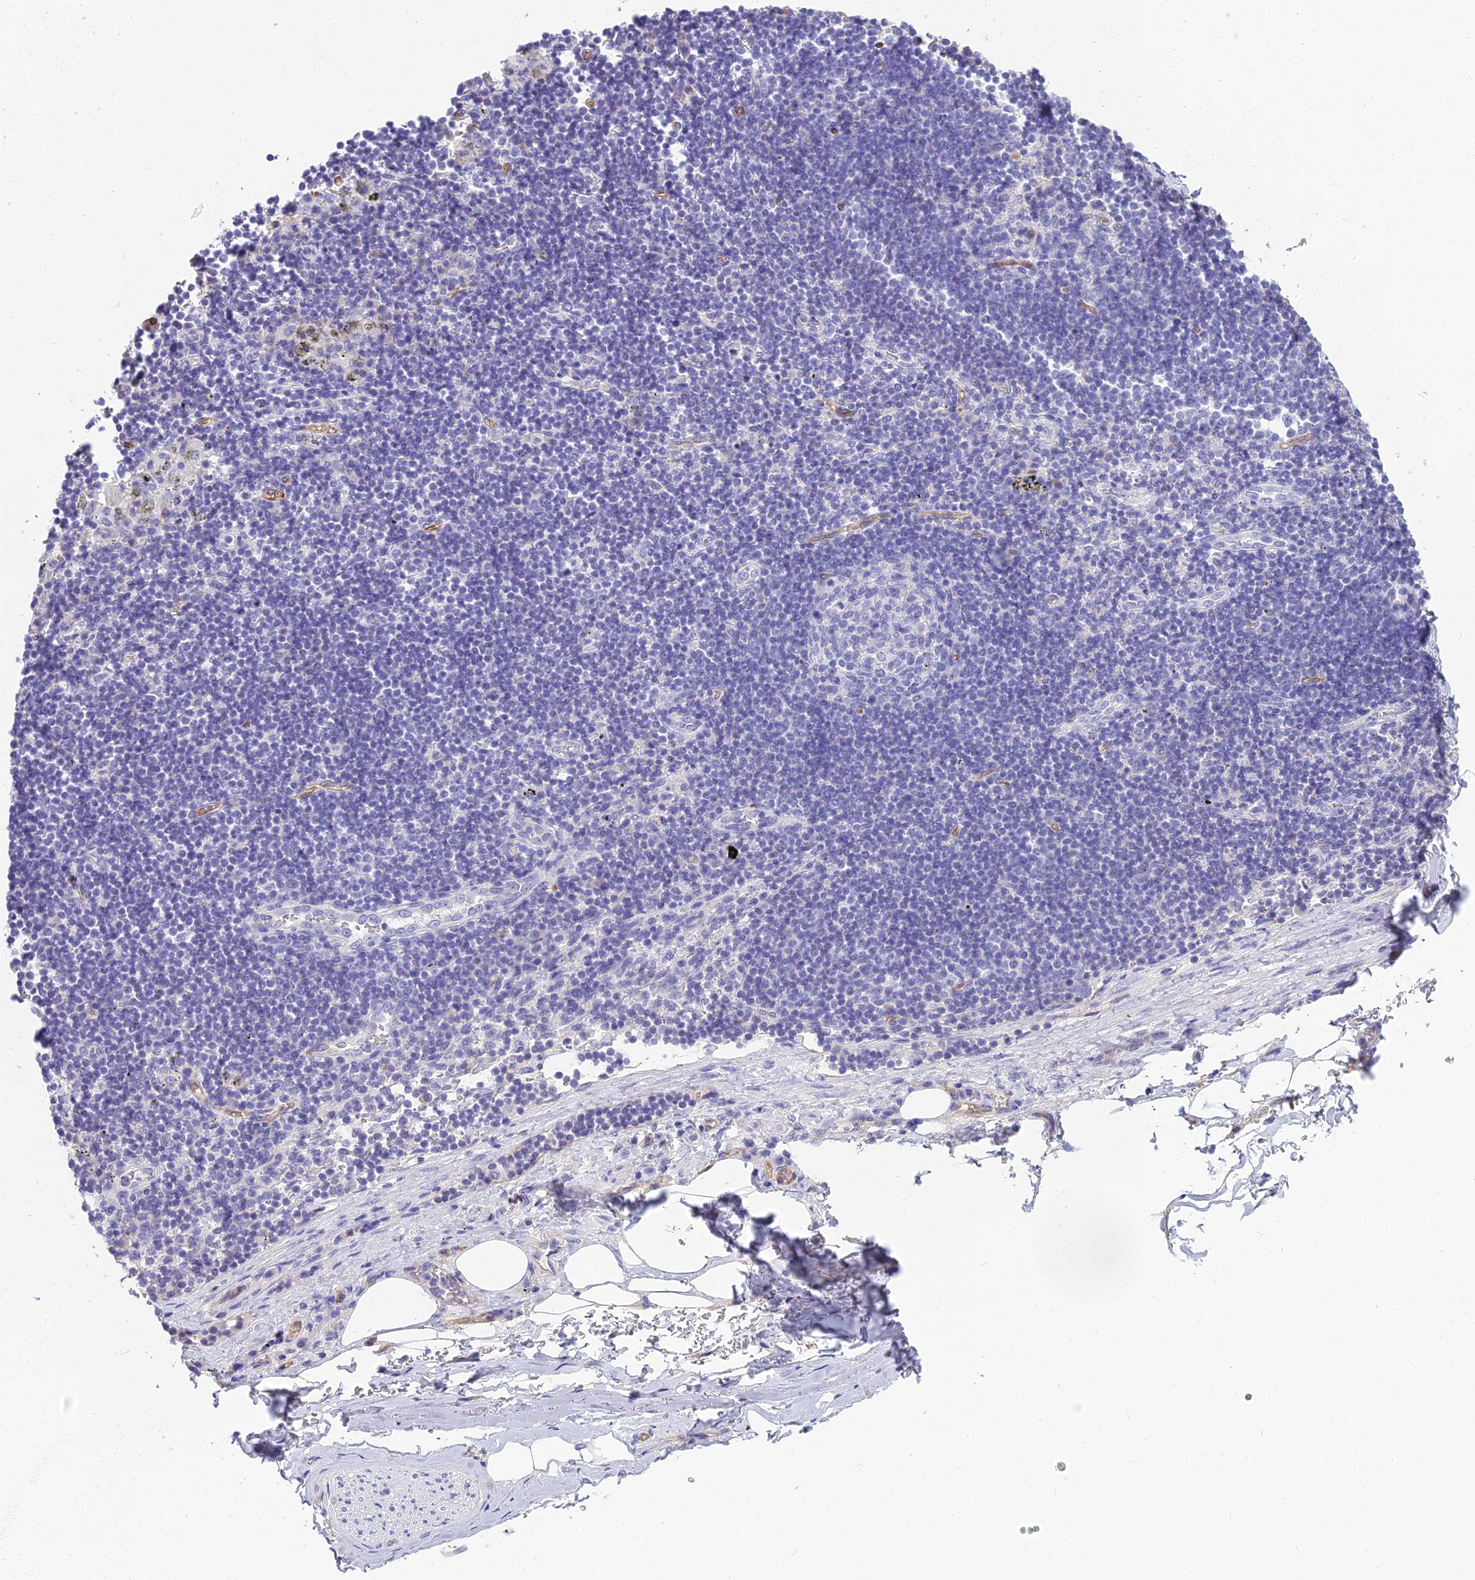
{"staining": {"intensity": "negative", "quantity": "none", "location": "none"}, "tissue": "adipose tissue", "cell_type": "Adipocytes", "image_type": "normal", "snomed": [{"axis": "morphology", "description": "Normal tissue, NOS"}, {"axis": "topography", "description": "Lymph node"}, {"axis": "topography", "description": "Cartilage tissue"}, {"axis": "topography", "description": "Bronchus"}], "caption": "An image of adipose tissue stained for a protein displays no brown staining in adipocytes.", "gene": "NINJ1", "patient": {"sex": "male", "age": 63}}